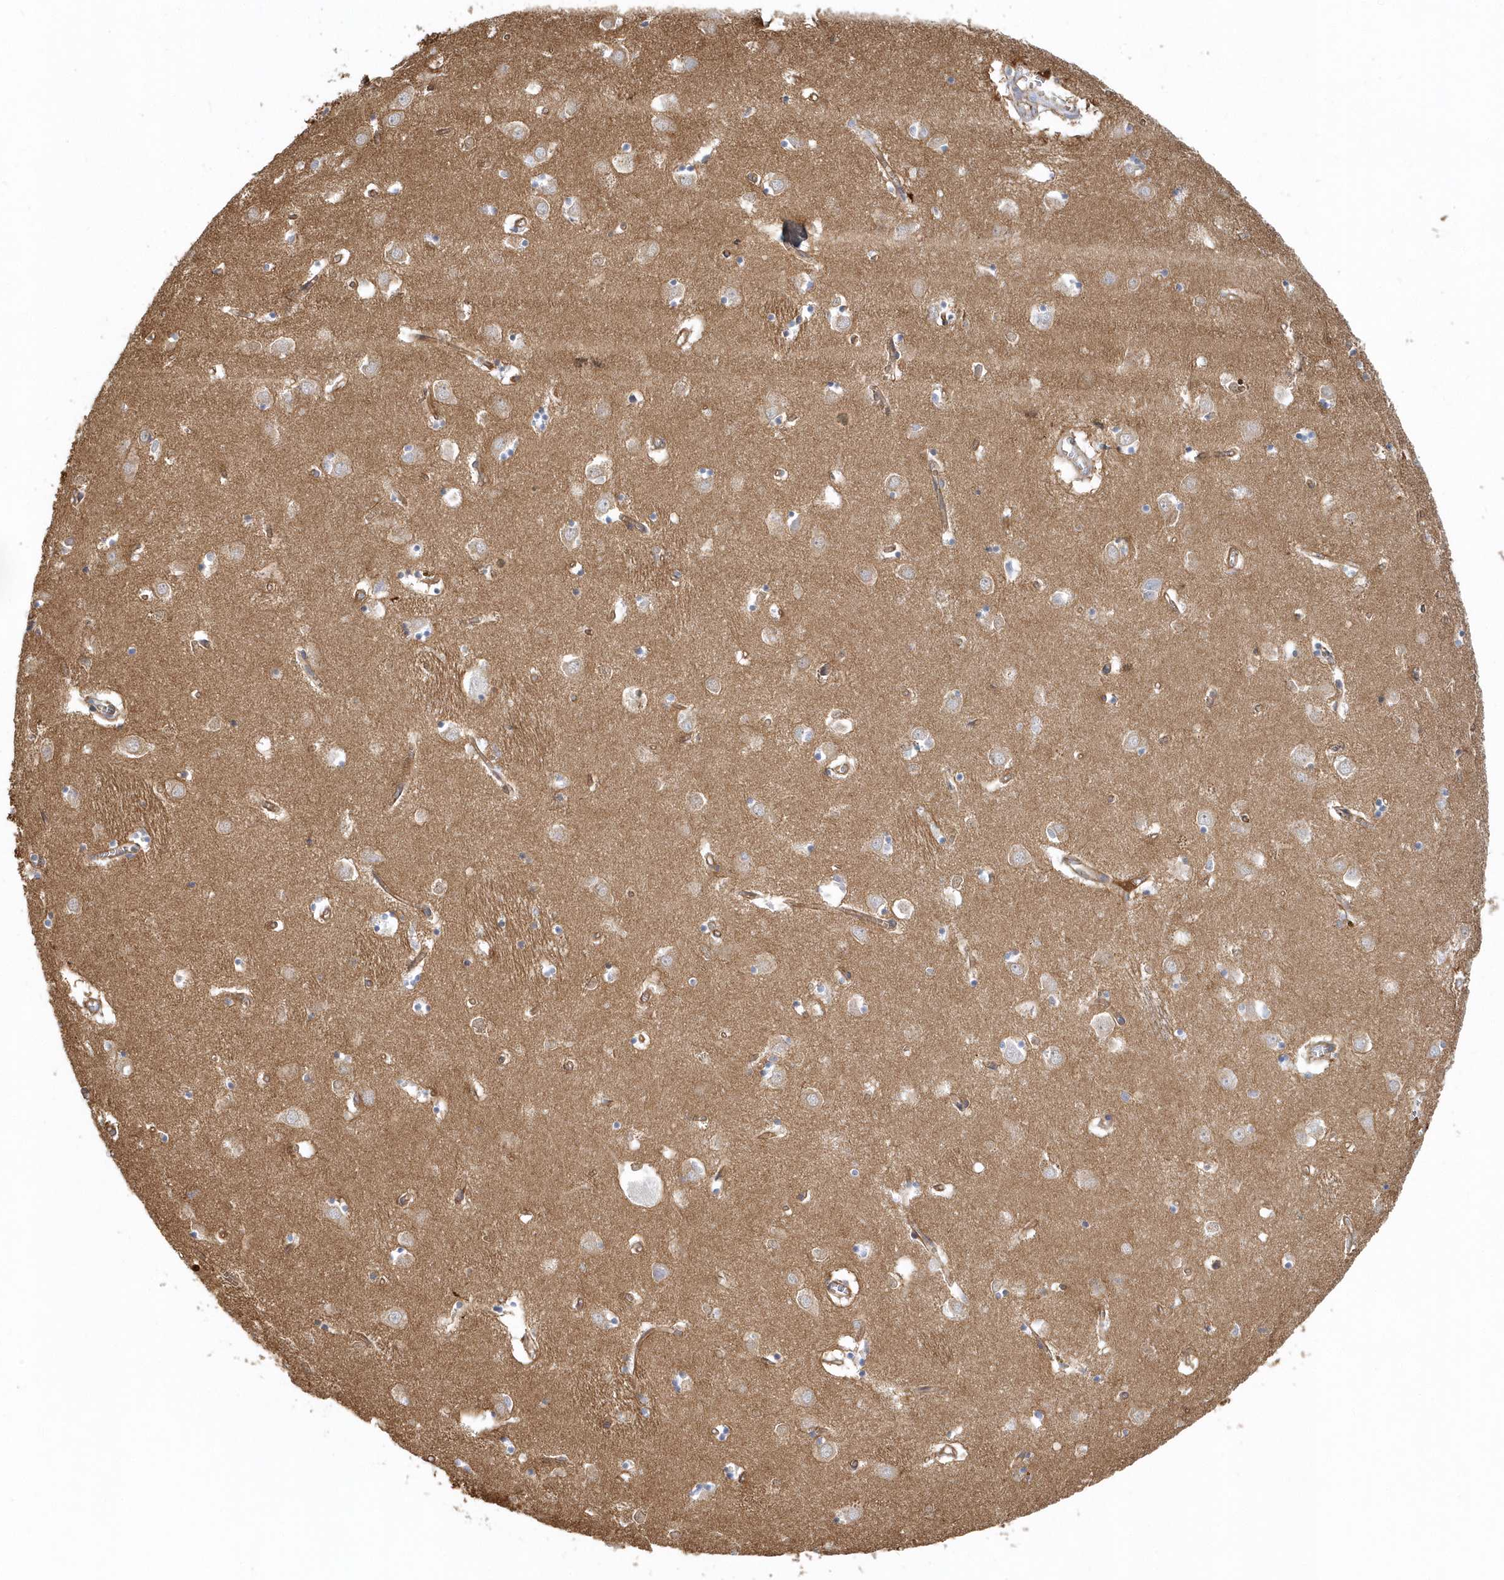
{"staining": {"intensity": "weak", "quantity": "<25%", "location": "cytoplasmic/membranous"}, "tissue": "caudate", "cell_type": "Glial cells", "image_type": "normal", "snomed": [{"axis": "morphology", "description": "Normal tissue, NOS"}, {"axis": "topography", "description": "Lateral ventricle wall"}], "caption": "Immunohistochemistry image of benign caudate stained for a protein (brown), which demonstrates no staining in glial cells.", "gene": "DNAH1", "patient": {"sex": "male", "age": 70}}